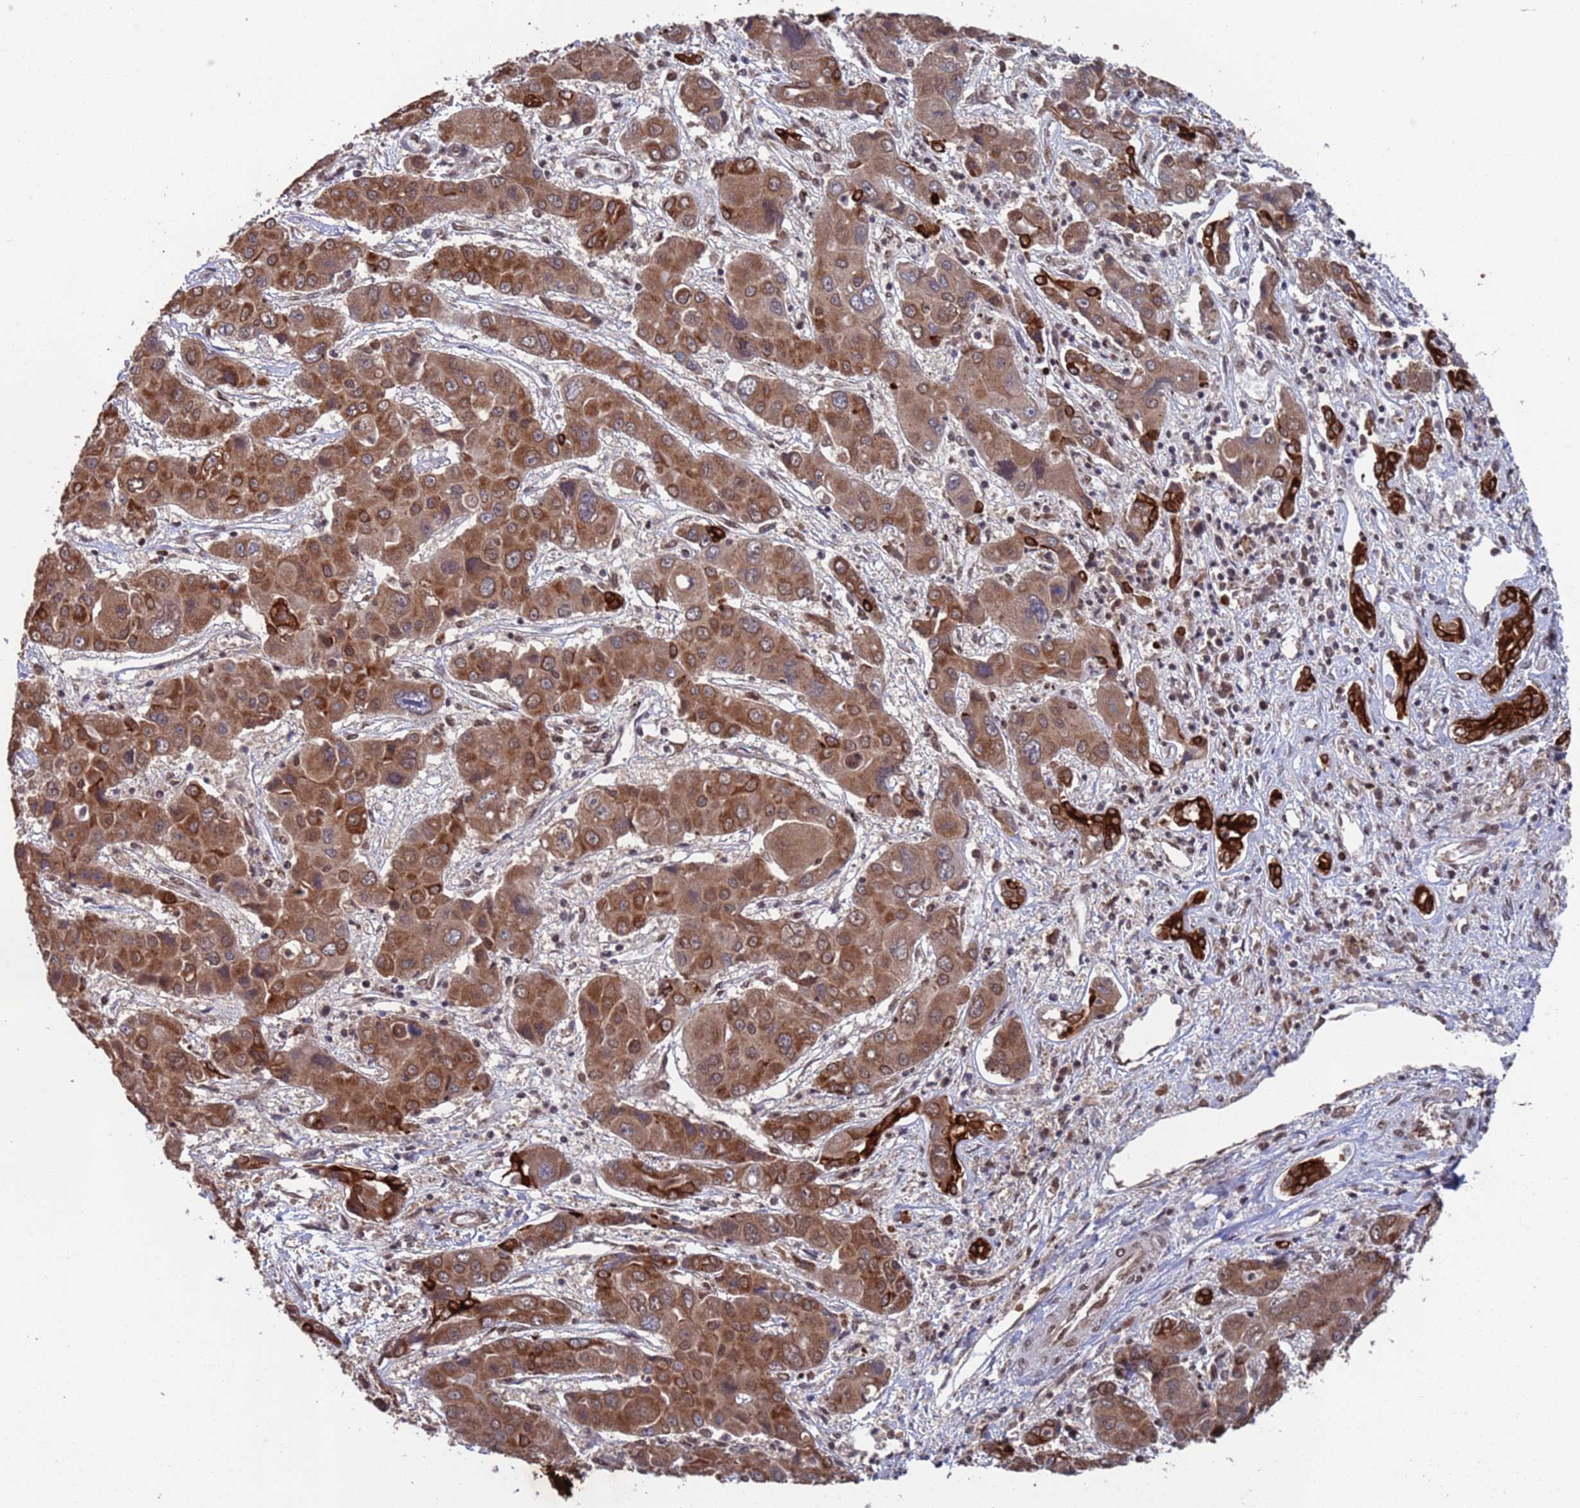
{"staining": {"intensity": "moderate", "quantity": ">75%", "location": "cytoplasmic/membranous"}, "tissue": "liver cancer", "cell_type": "Tumor cells", "image_type": "cancer", "snomed": [{"axis": "morphology", "description": "Cholangiocarcinoma"}, {"axis": "topography", "description": "Liver"}], "caption": "A brown stain highlights moderate cytoplasmic/membranous expression of a protein in human liver cancer tumor cells.", "gene": "FUBP3", "patient": {"sex": "male", "age": 67}}